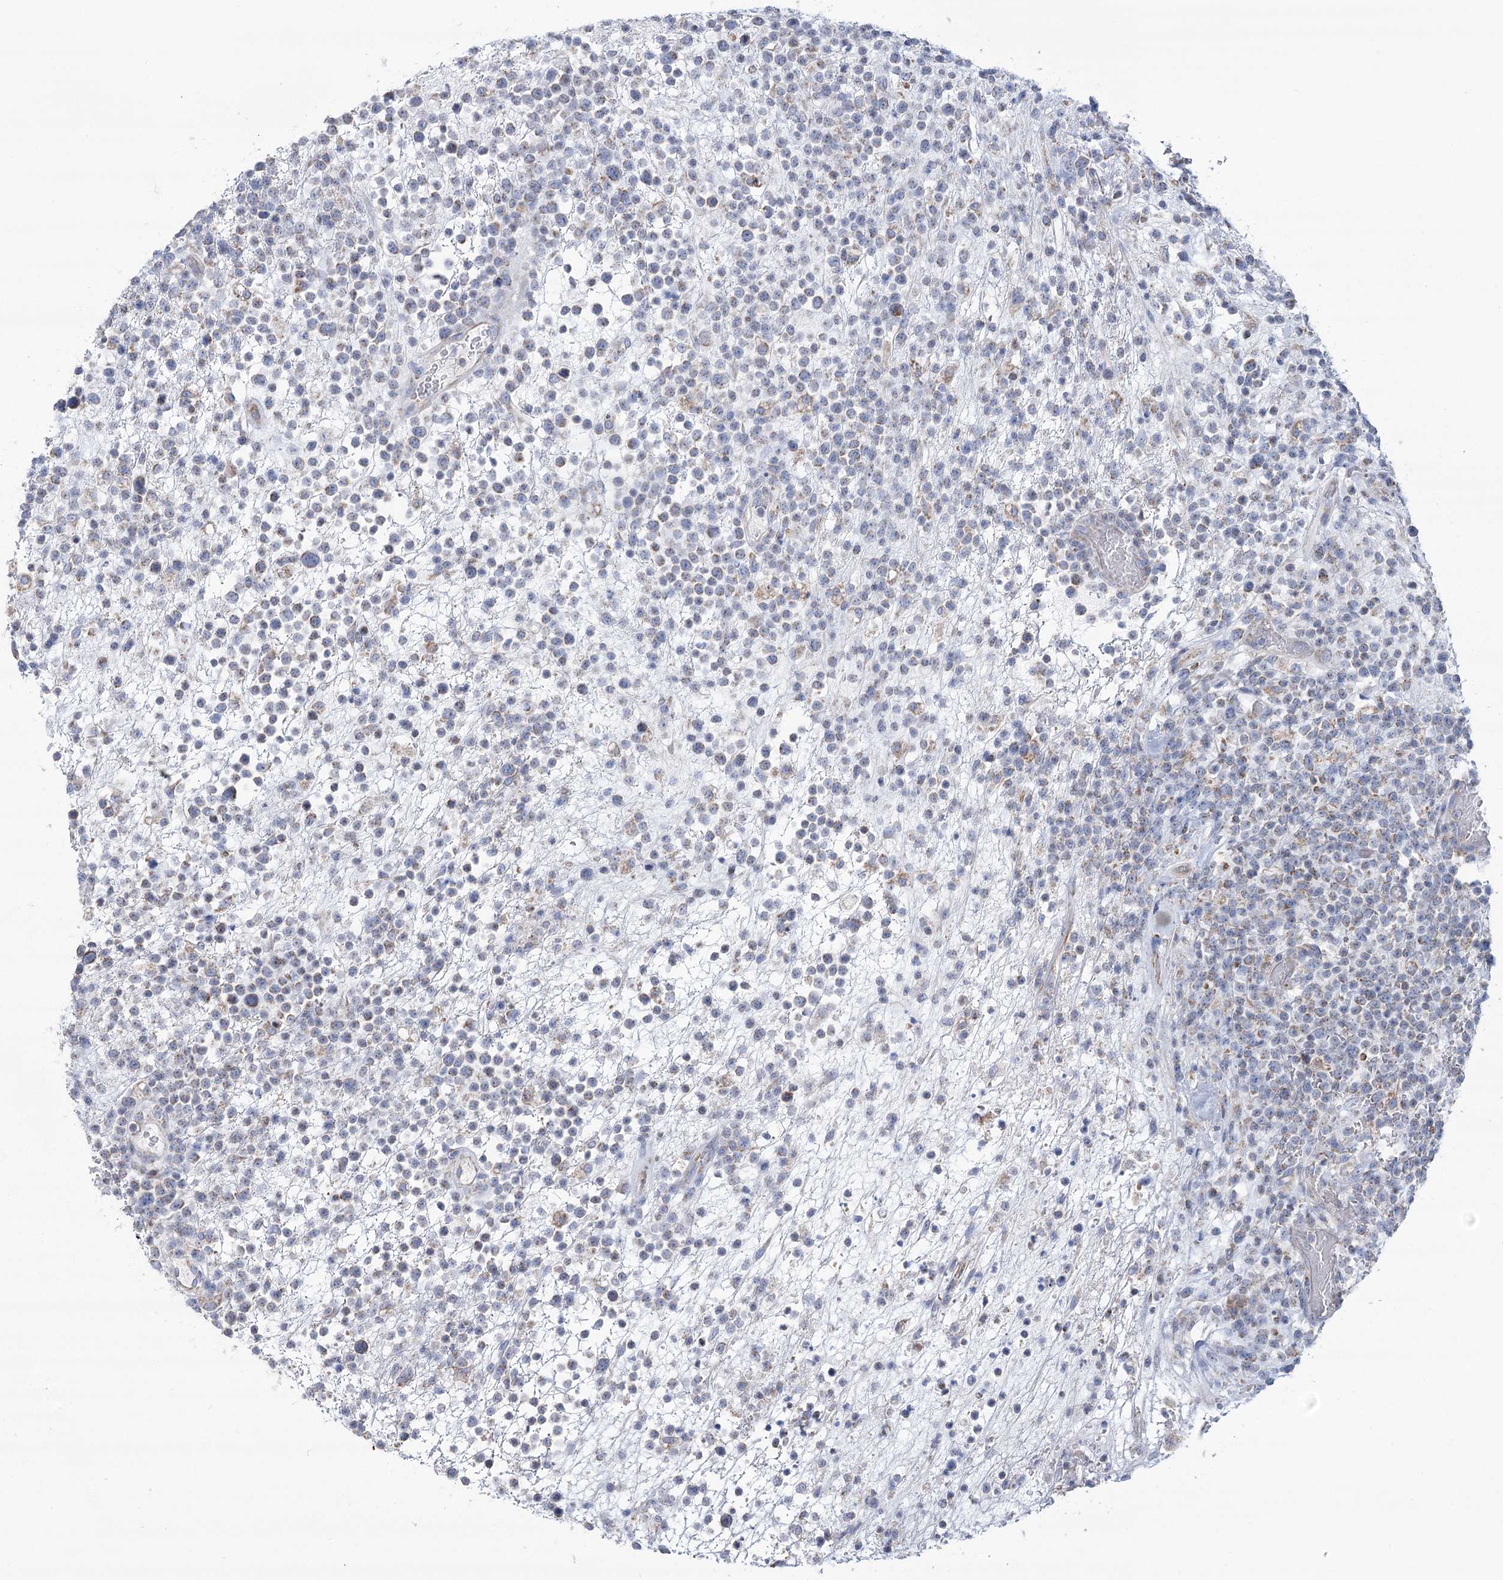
{"staining": {"intensity": "negative", "quantity": "none", "location": "none"}, "tissue": "lymphoma", "cell_type": "Tumor cells", "image_type": "cancer", "snomed": [{"axis": "morphology", "description": "Malignant lymphoma, non-Hodgkin's type, High grade"}, {"axis": "topography", "description": "Colon"}], "caption": "Human high-grade malignant lymphoma, non-Hodgkin's type stained for a protein using immunohistochemistry shows no staining in tumor cells.", "gene": "SNX7", "patient": {"sex": "female", "age": 53}}